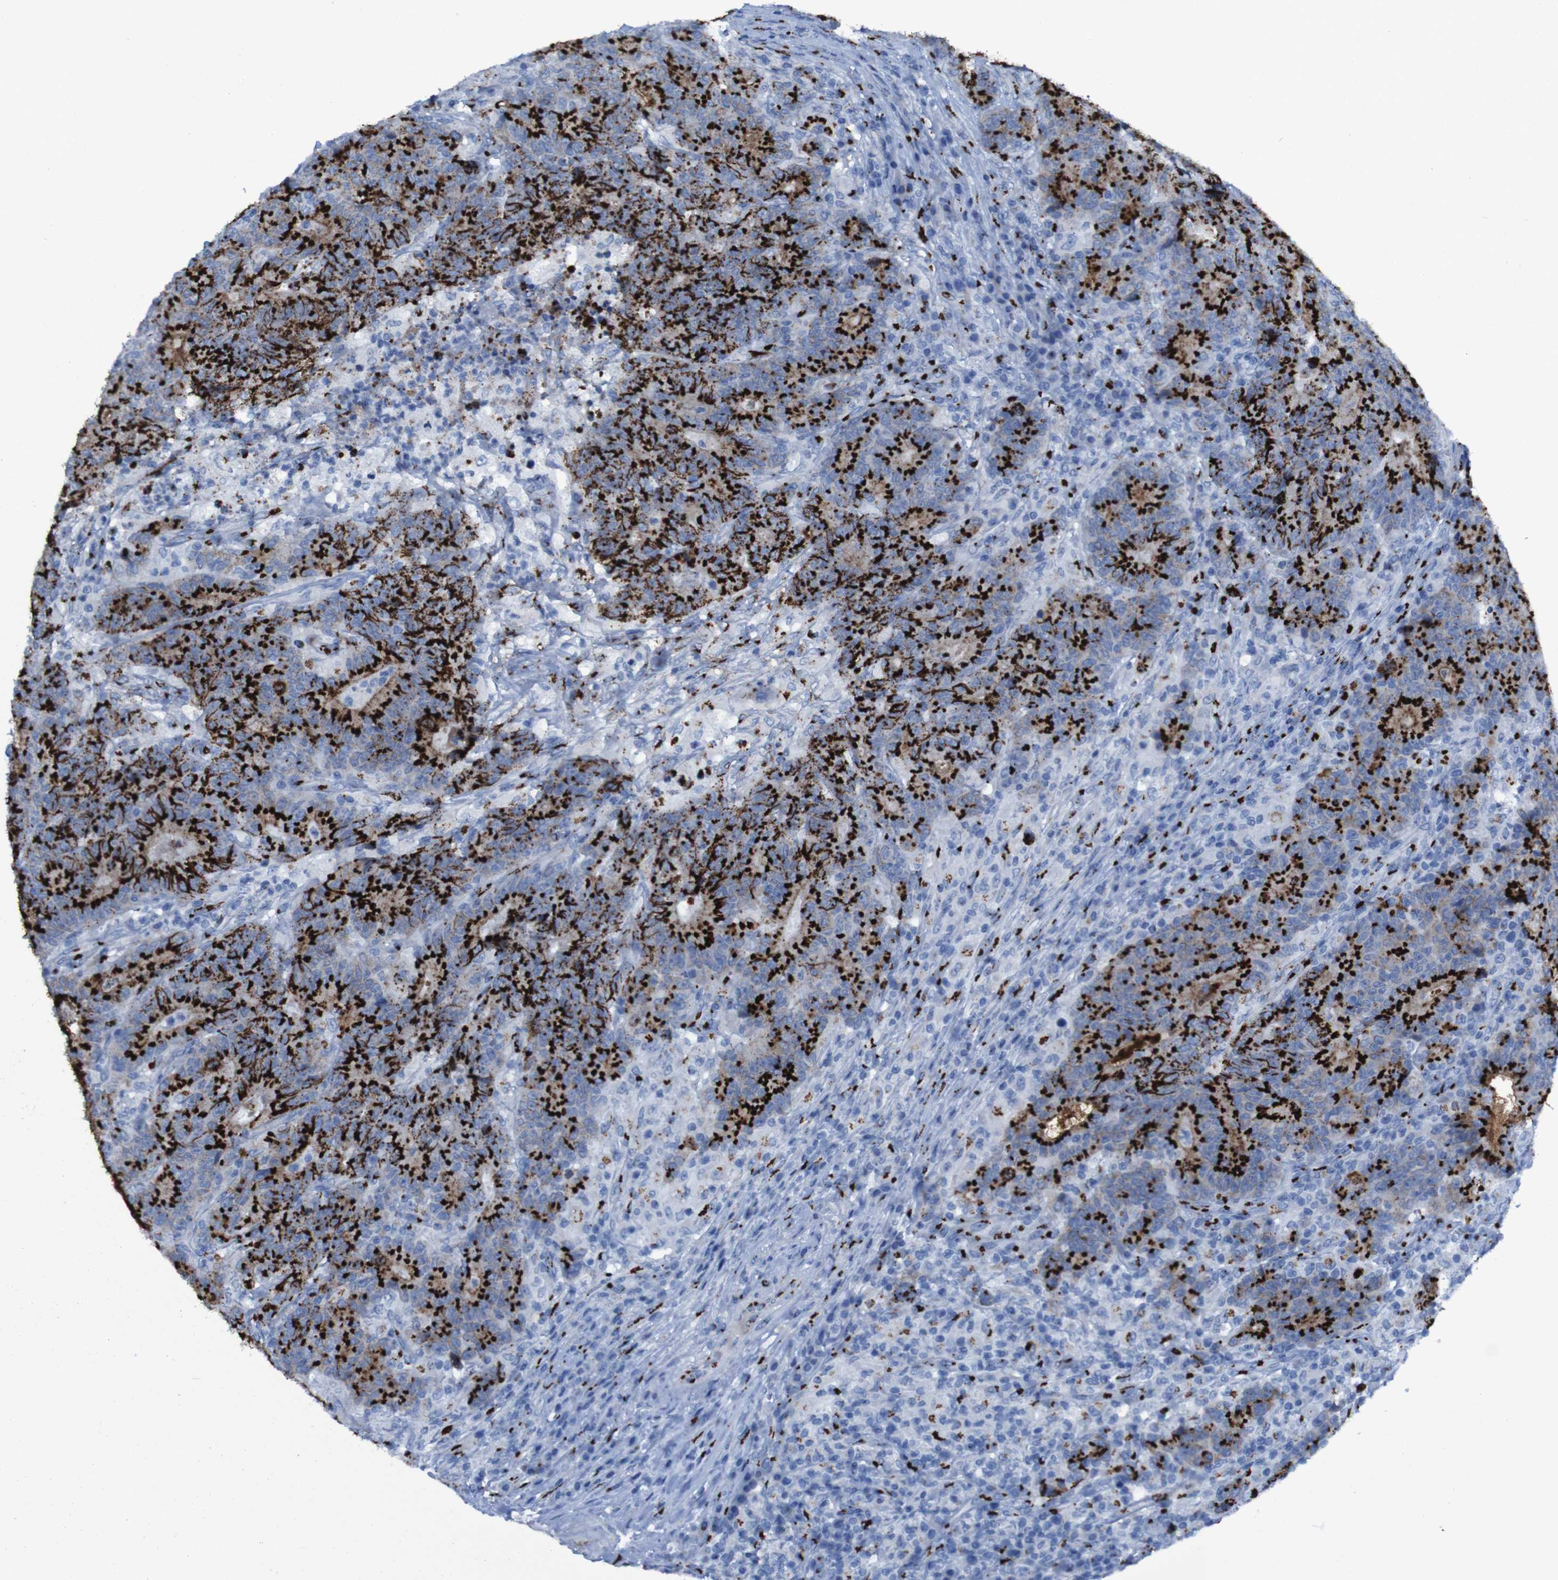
{"staining": {"intensity": "strong", "quantity": ">75%", "location": "cytoplasmic/membranous"}, "tissue": "colorectal cancer", "cell_type": "Tumor cells", "image_type": "cancer", "snomed": [{"axis": "morphology", "description": "Normal tissue, NOS"}, {"axis": "morphology", "description": "Adenocarcinoma, NOS"}, {"axis": "topography", "description": "Colon"}], "caption": "Immunohistochemistry staining of colorectal adenocarcinoma, which displays high levels of strong cytoplasmic/membranous staining in about >75% of tumor cells indicating strong cytoplasmic/membranous protein expression. The staining was performed using DAB (brown) for protein detection and nuclei were counterstained in hematoxylin (blue).", "gene": "GOLM1", "patient": {"sex": "female", "age": 75}}